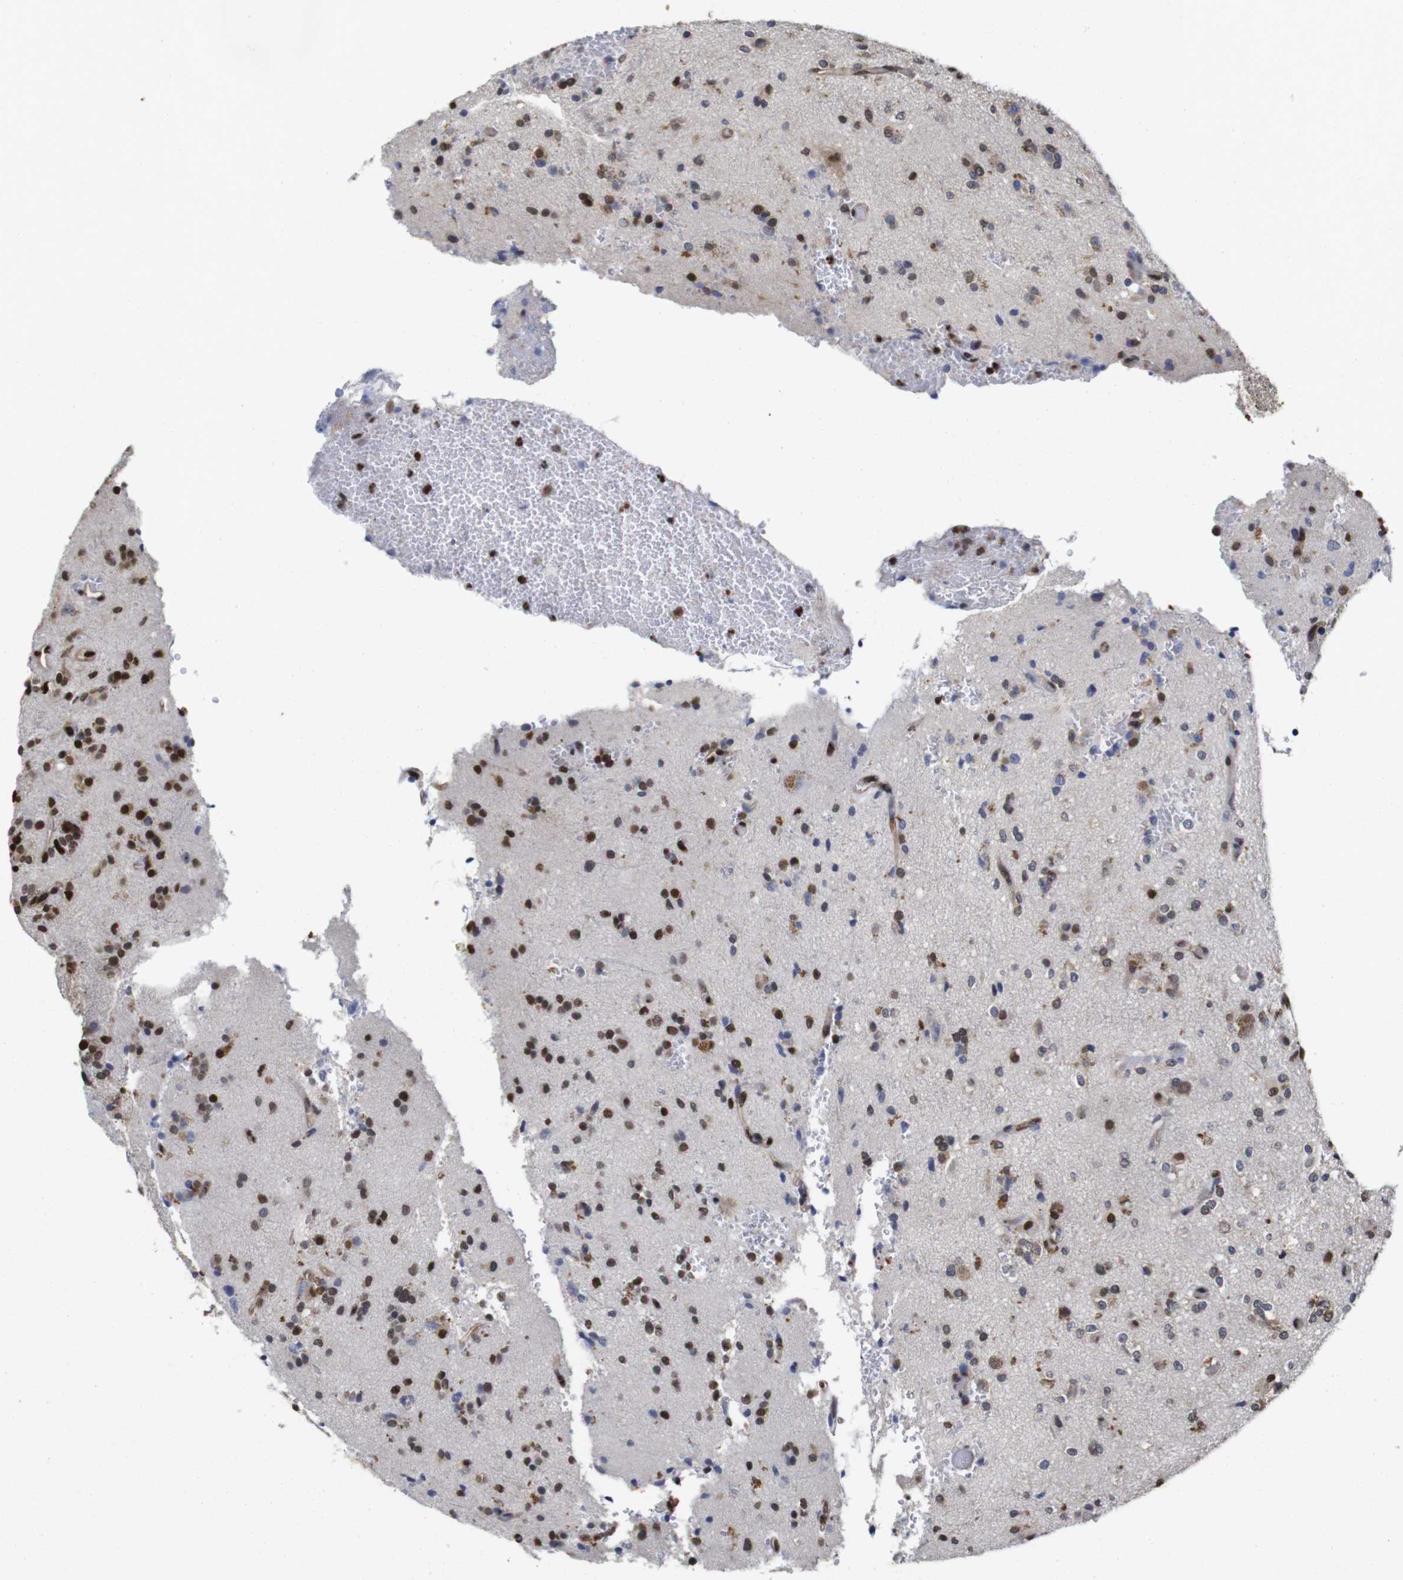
{"staining": {"intensity": "moderate", "quantity": "25%-75%", "location": "nuclear"}, "tissue": "glioma", "cell_type": "Tumor cells", "image_type": "cancer", "snomed": [{"axis": "morphology", "description": "Glioma, malignant, High grade"}, {"axis": "topography", "description": "Brain"}], "caption": "High-magnification brightfield microscopy of glioma stained with DAB (3,3'-diaminobenzidine) (brown) and counterstained with hematoxylin (blue). tumor cells exhibit moderate nuclear staining is seen in approximately25%-75% of cells.", "gene": "SUMO3", "patient": {"sex": "male", "age": 47}}